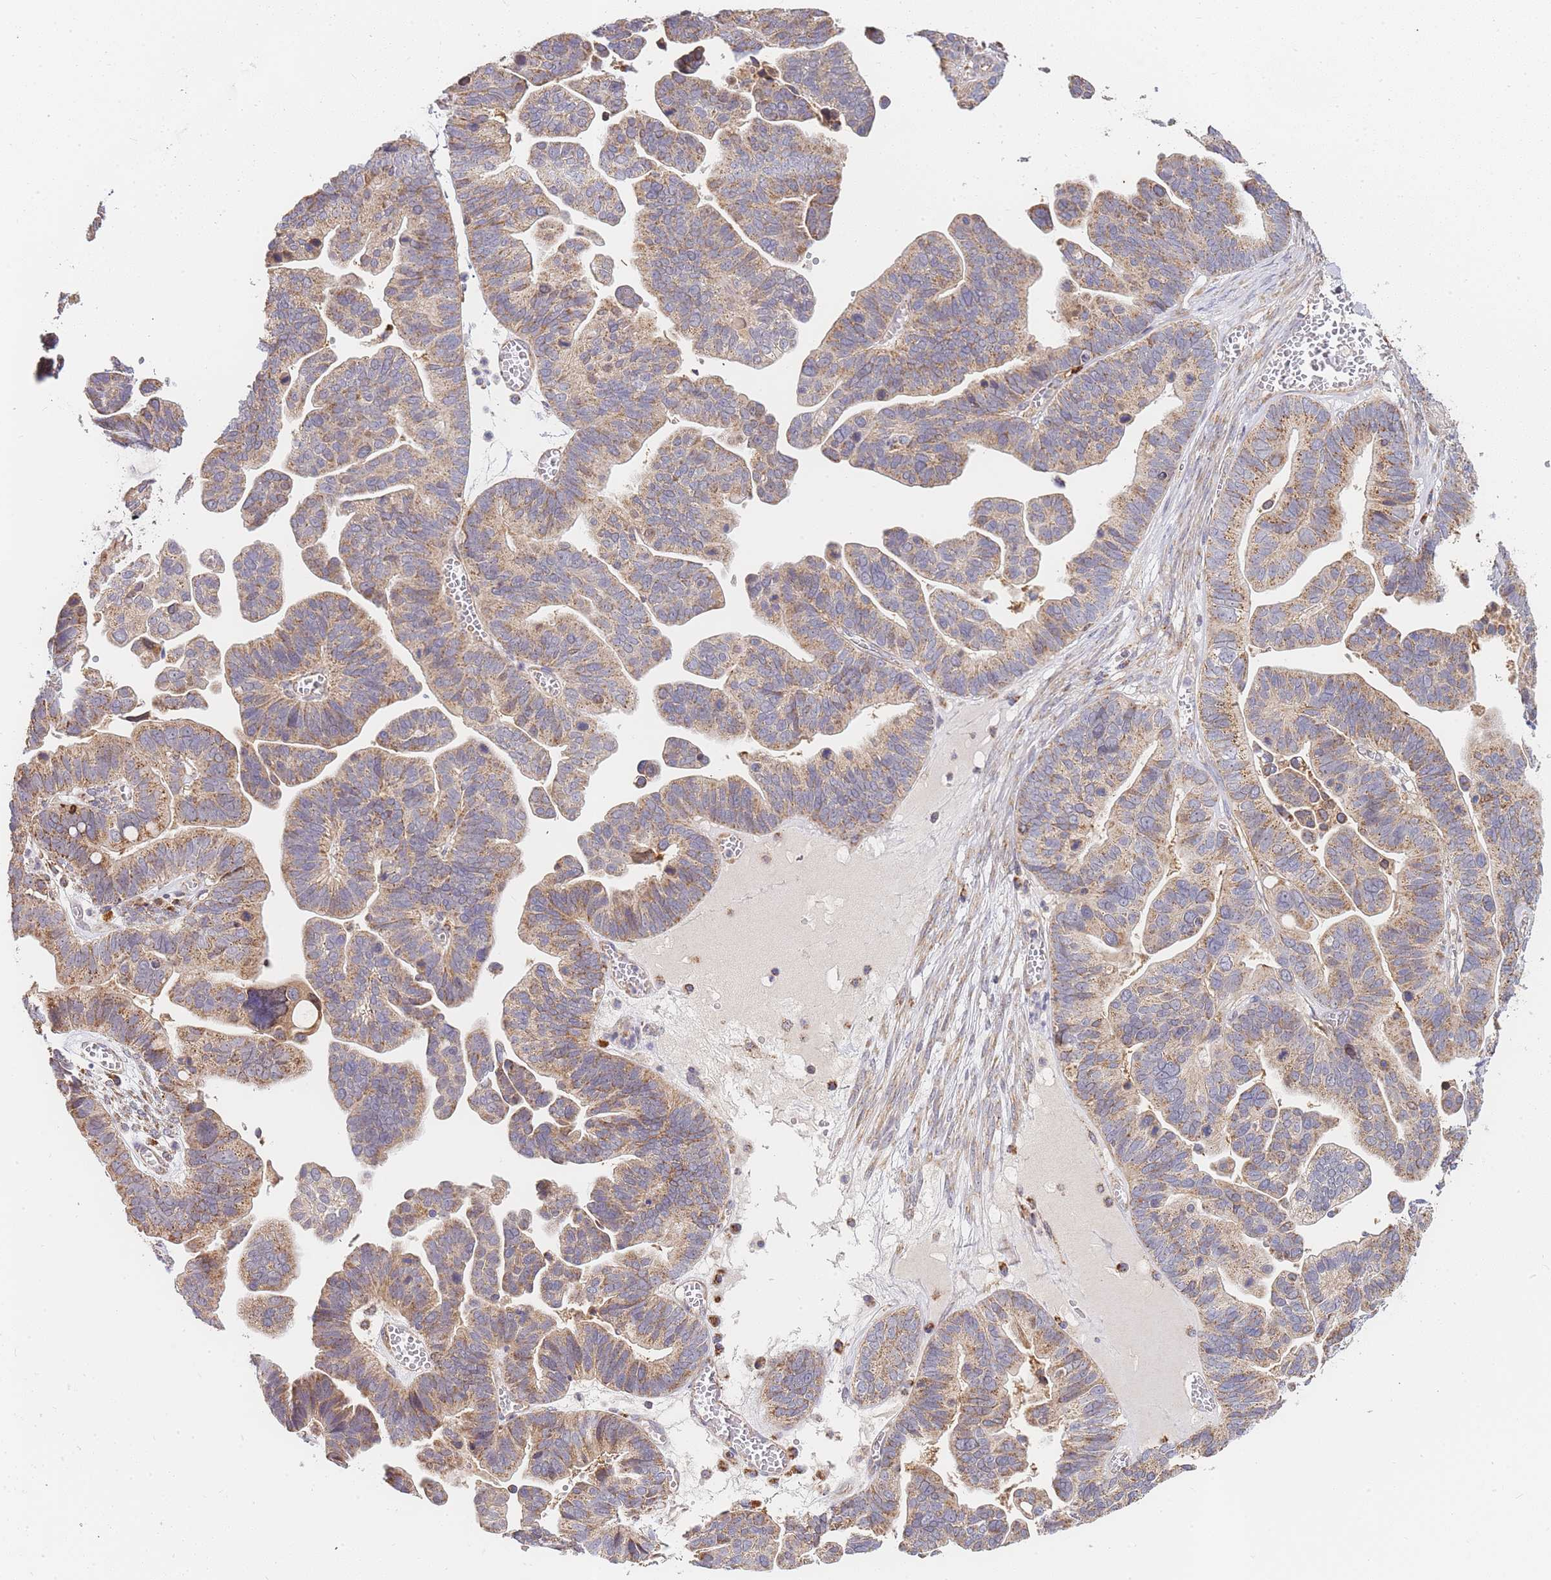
{"staining": {"intensity": "moderate", "quantity": ">75%", "location": "cytoplasmic/membranous"}, "tissue": "ovarian cancer", "cell_type": "Tumor cells", "image_type": "cancer", "snomed": [{"axis": "morphology", "description": "Cystadenocarcinoma, serous, NOS"}, {"axis": "topography", "description": "Ovary"}], "caption": "Ovarian cancer tissue demonstrates moderate cytoplasmic/membranous positivity in about >75% of tumor cells", "gene": "ADCY9", "patient": {"sex": "female", "age": 56}}